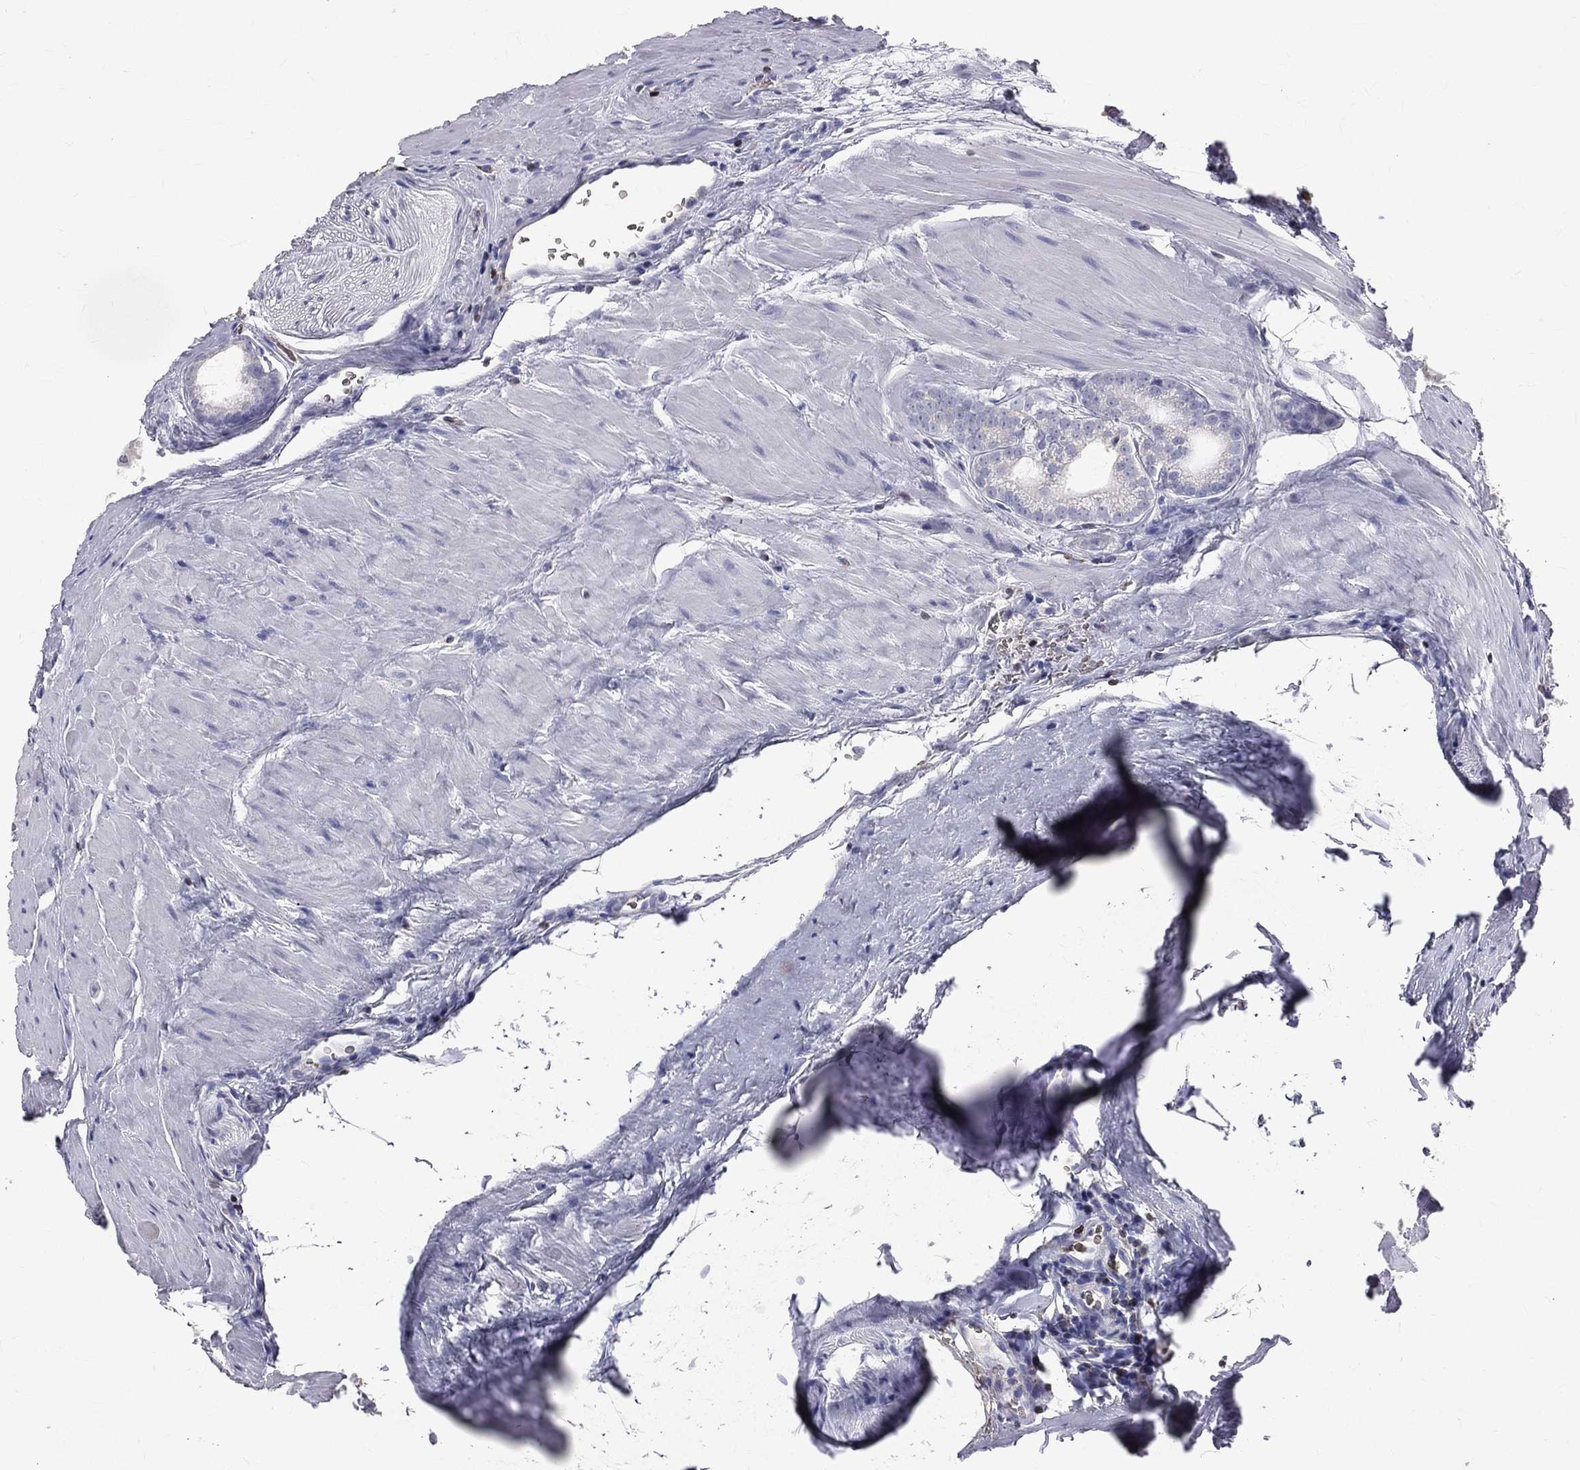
{"staining": {"intensity": "negative", "quantity": "none", "location": "none"}, "tissue": "prostate cancer", "cell_type": "Tumor cells", "image_type": "cancer", "snomed": [{"axis": "morphology", "description": "Adenocarcinoma, NOS"}, {"axis": "topography", "description": "Prostate"}], "caption": "The photomicrograph reveals no significant expression in tumor cells of prostate cancer.", "gene": "CTSW", "patient": {"sex": "male", "age": 61}}